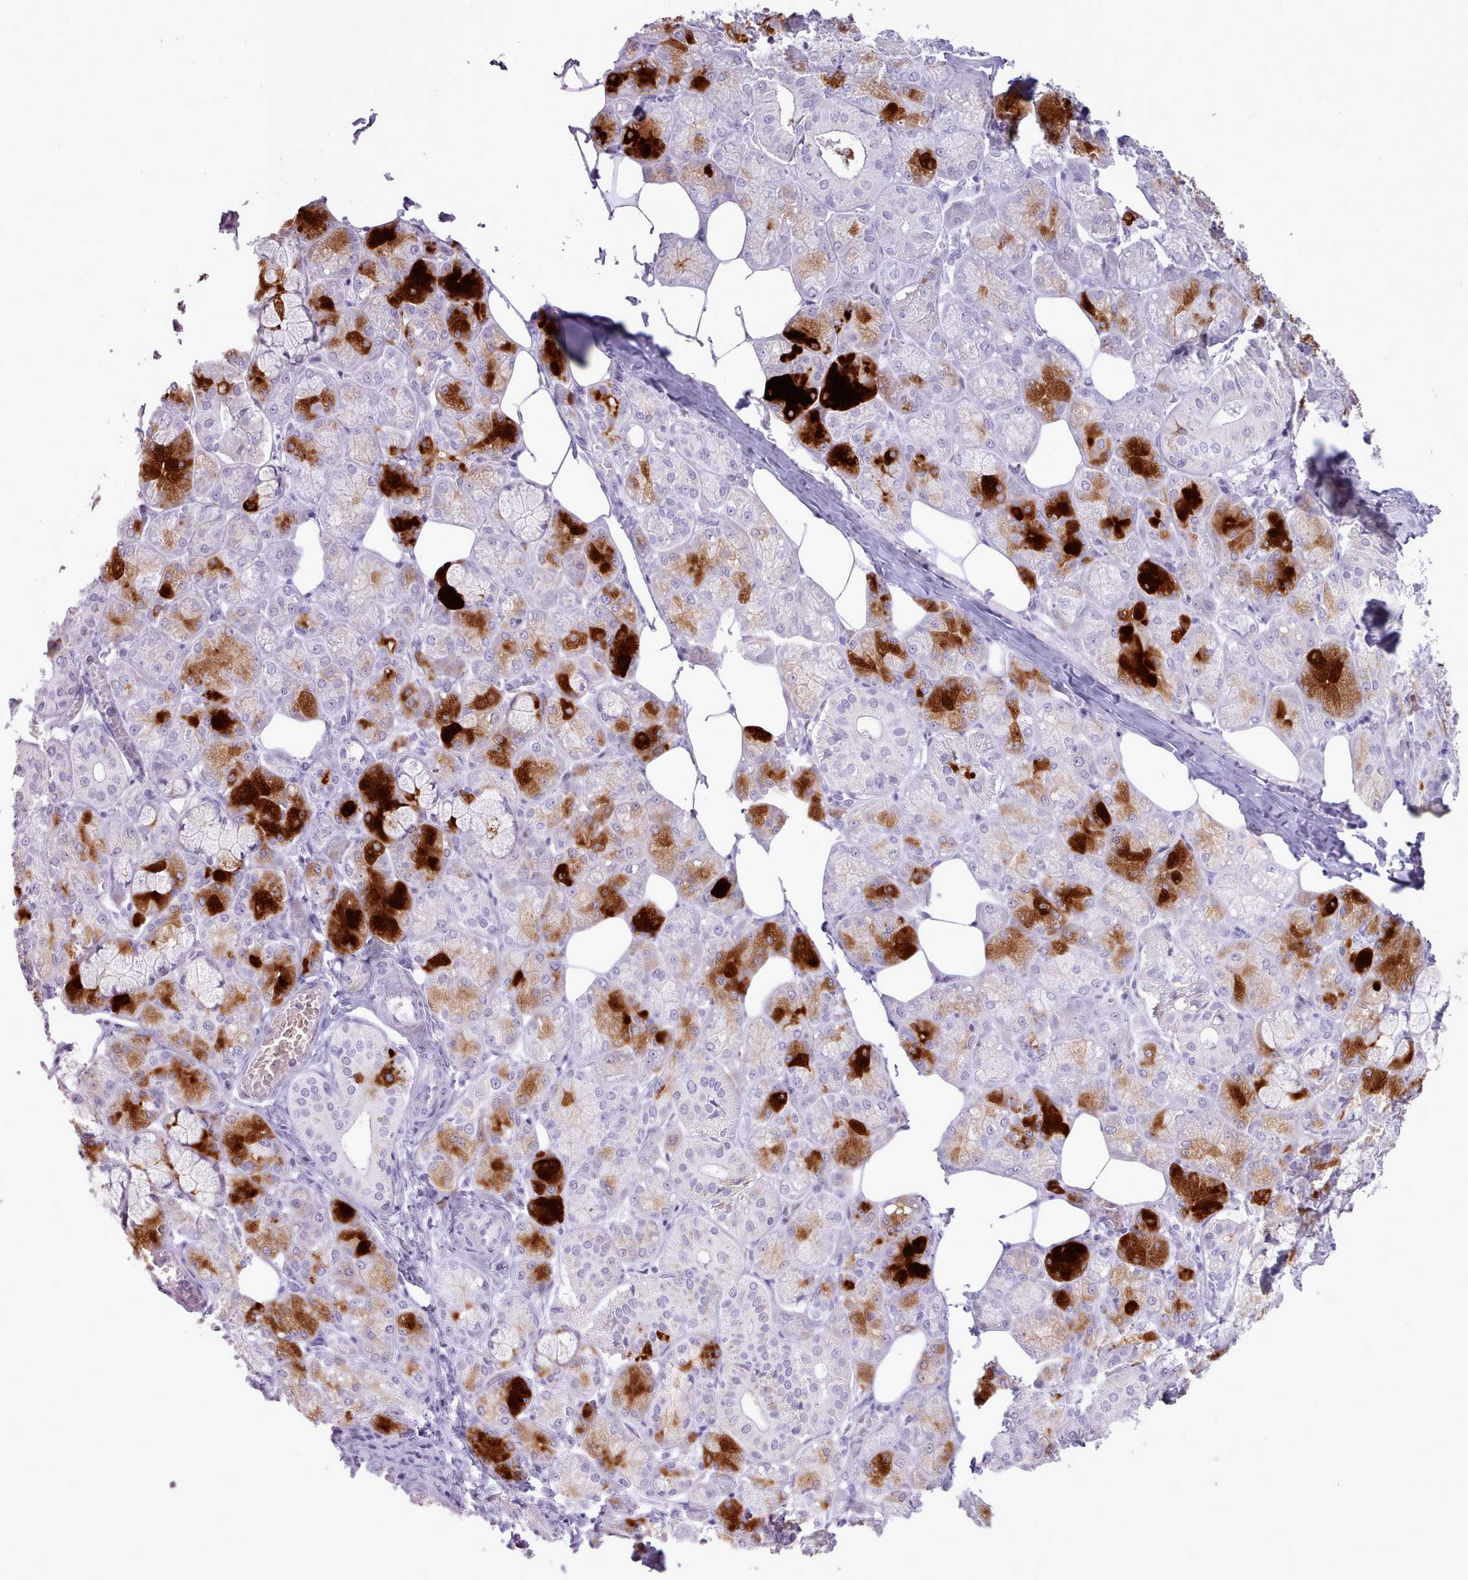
{"staining": {"intensity": "strong", "quantity": "<25%", "location": "cytoplasmic/membranous"}, "tissue": "salivary gland", "cell_type": "Glandular cells", "image_type": "normal", "snomed": [{"axis": "morphology", "description": "Normal tissue, NOS"}, {"axis": "topography", "description": "Salivary gland"}], "caption": "Salivary gland stained with DAB immunohistochemistry (IHC) shows medium levels of strong cytoplasmic/membranous staining in about <25% of glandular cells.", "gene": "BDKRB2", "patient": {"sex": "male", "age": 74}}